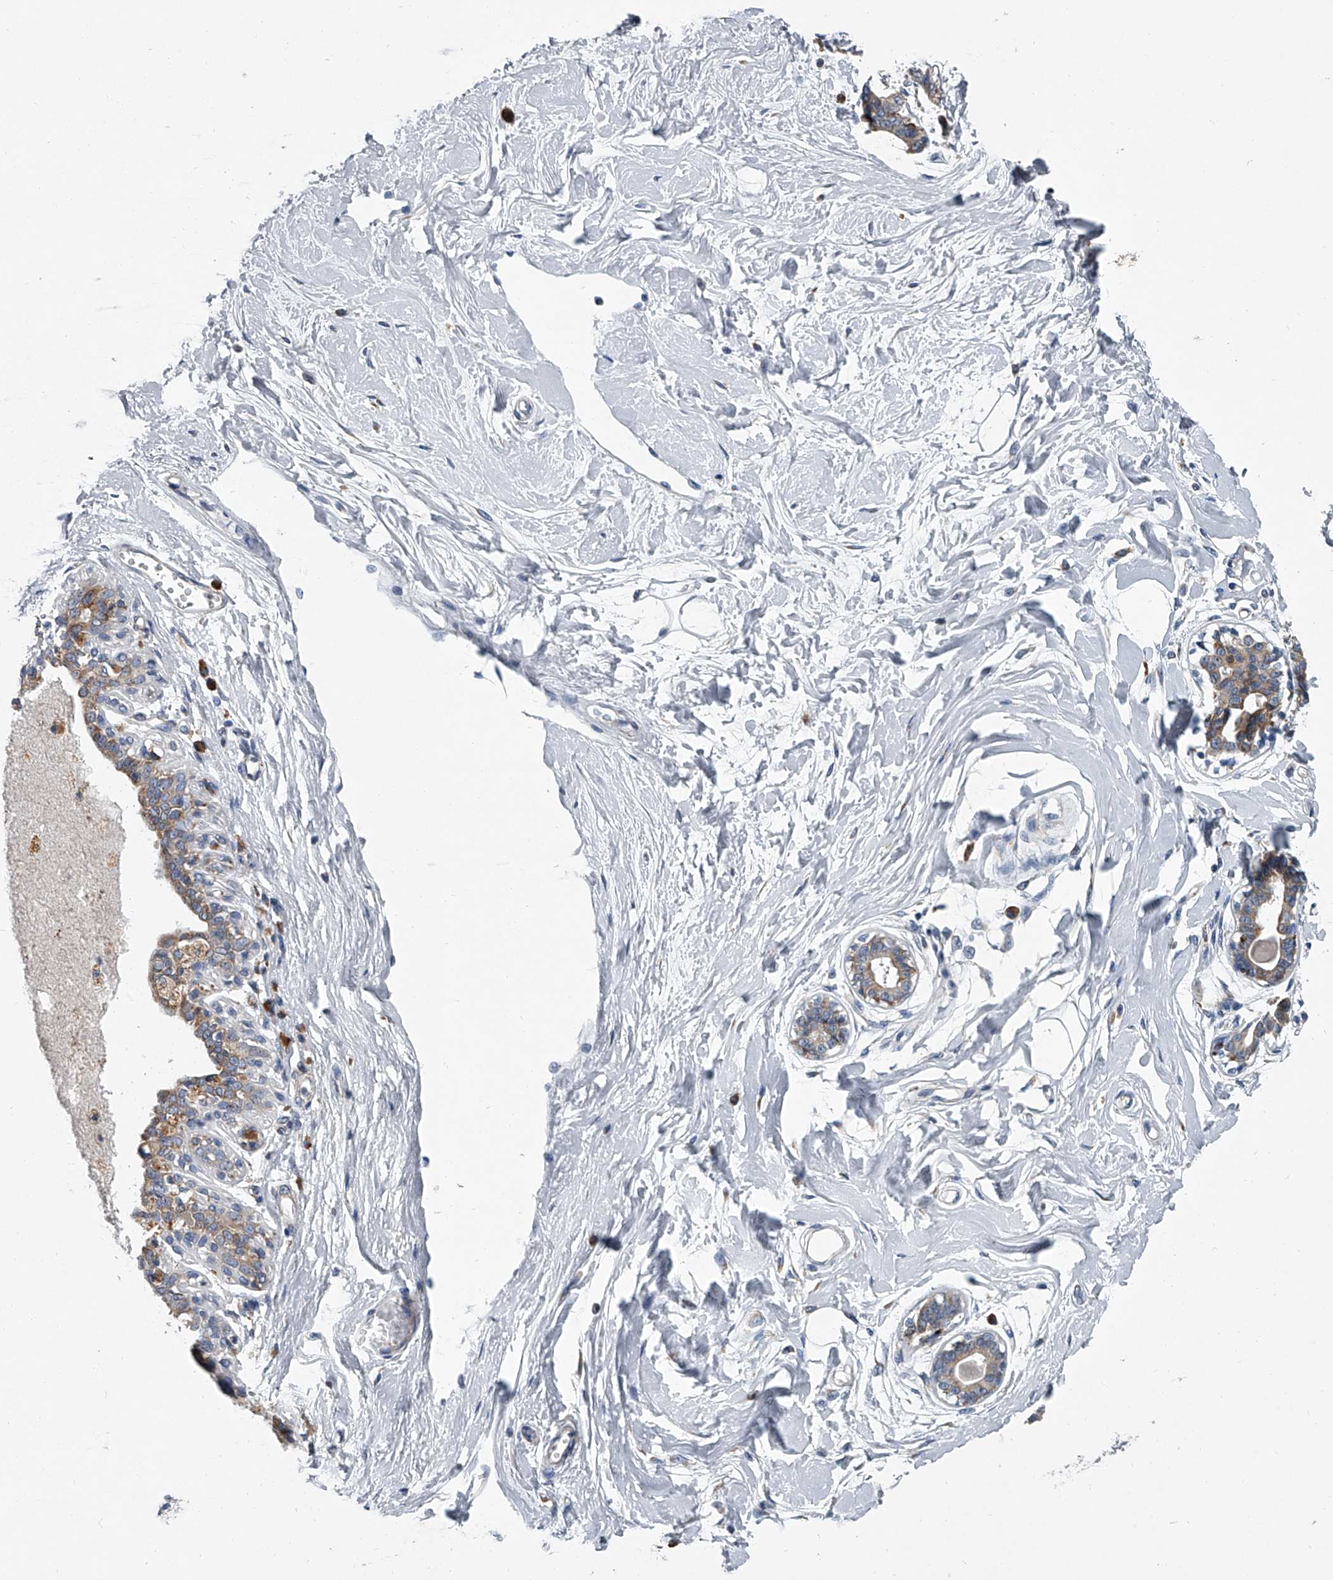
{"staining": {"intensity": "negative", "quantity": "none", "location": "none"}, "tissue": "breast", "cell_type": "Adipocytes", "image_type": "normal", "snomed": [{"axis": "morphology", "description": "Normal tissue, NOS"}, {"axis": "topography", "description": "Breast"}], "caption": "The micrograph demonstrates no staining of adipocytes in benign breast.", "gene": "TMEM63C", "patient": {"sex": "female", "age": 45}}